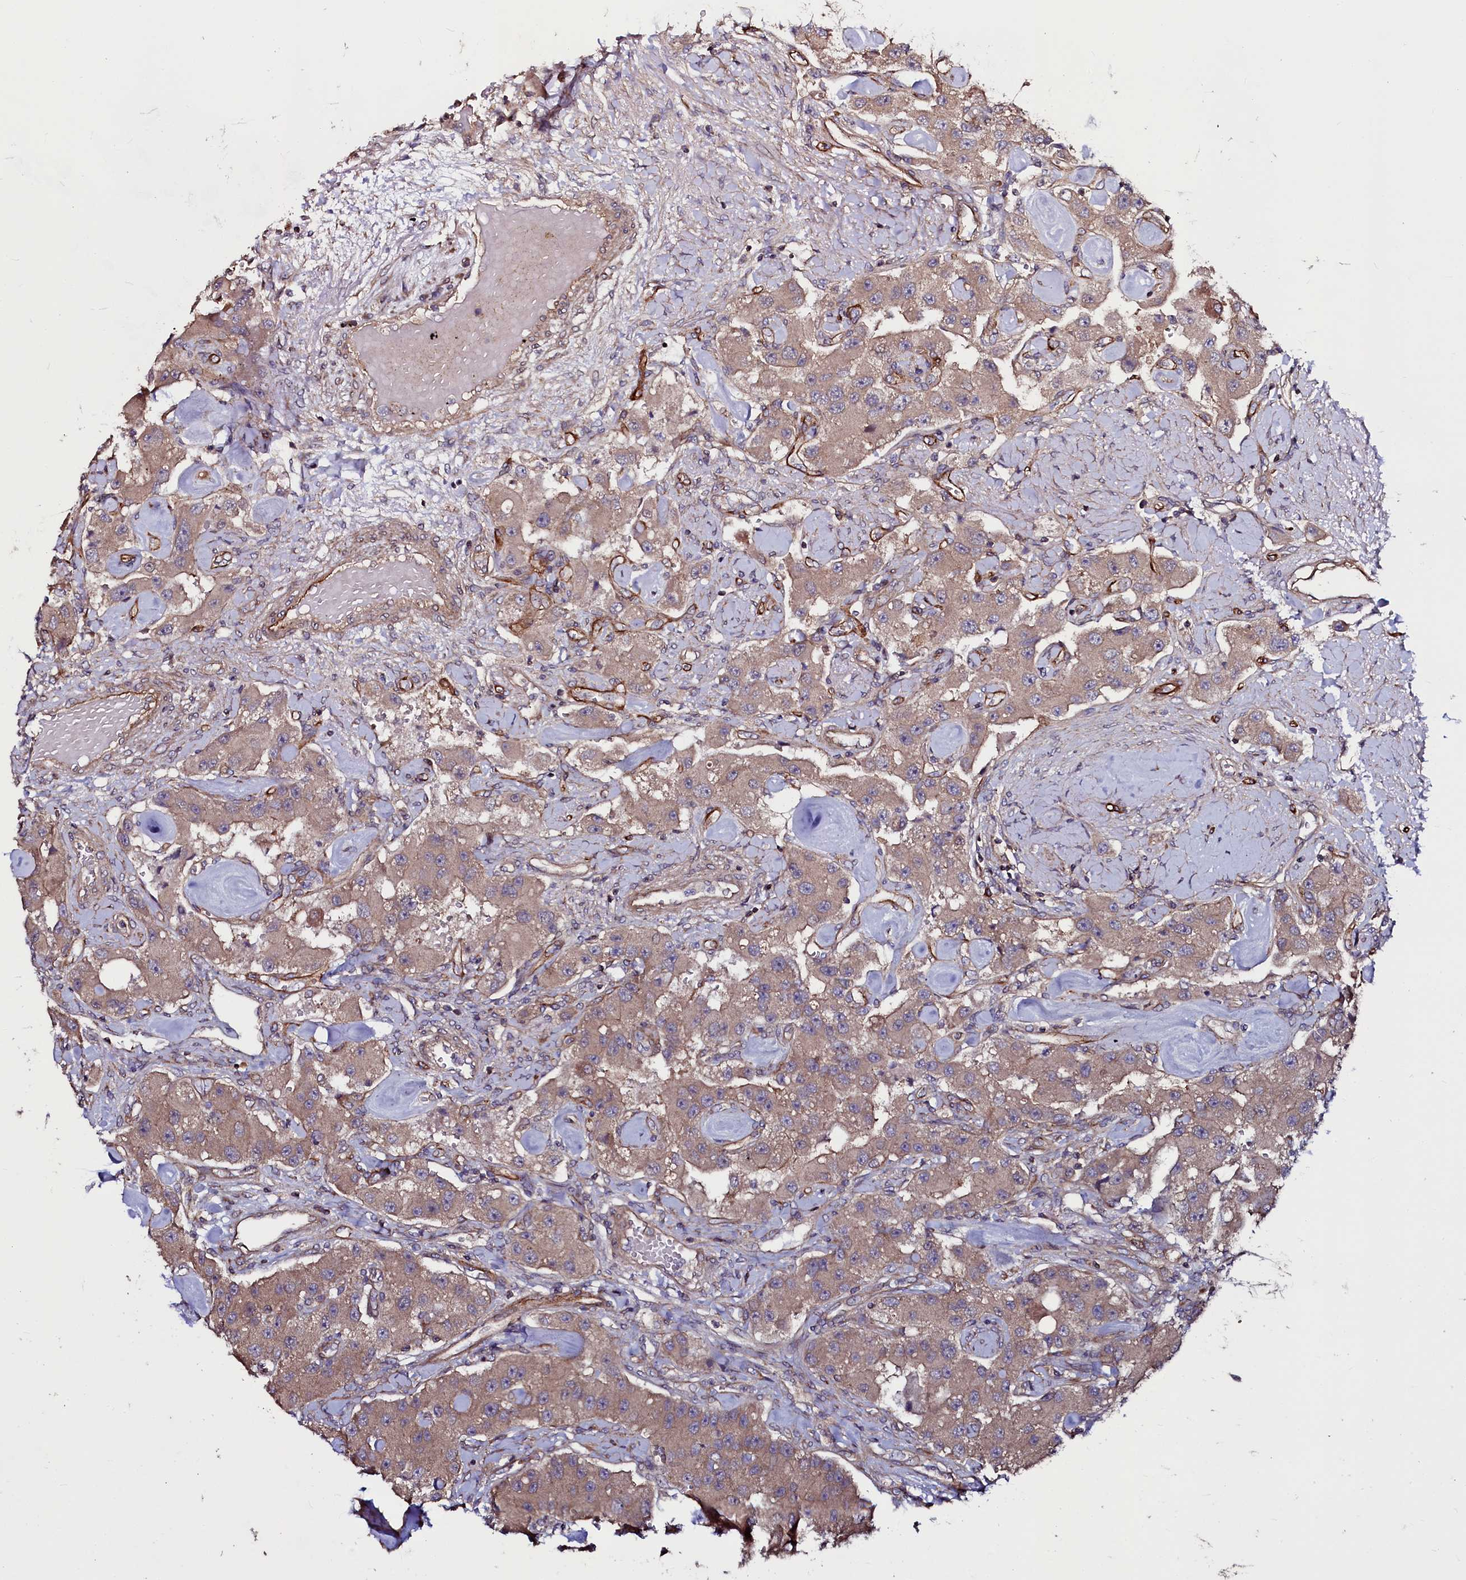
{"staining": {"intensity": "moderate", "quantity": ">75%", "location": "cytoplasmic/membranous"}, "tissue": "carcinoid", "cell_type": "Tumor cells", "image_type": "cancer", "snomed": [{"axis": "morphology", "description": "Carcinoid, malignant, NOS"}, {"axis": "topography", "description": "Pancreas"}], "caption": "Malignant carcinoid was stained to show a protein in brown. There is medium levels of moderate cytoplasmic/membranous staining in about >75% of tumor cells.", "gene": "USPL1", "patient": {"sex": "male", "age": 41}}